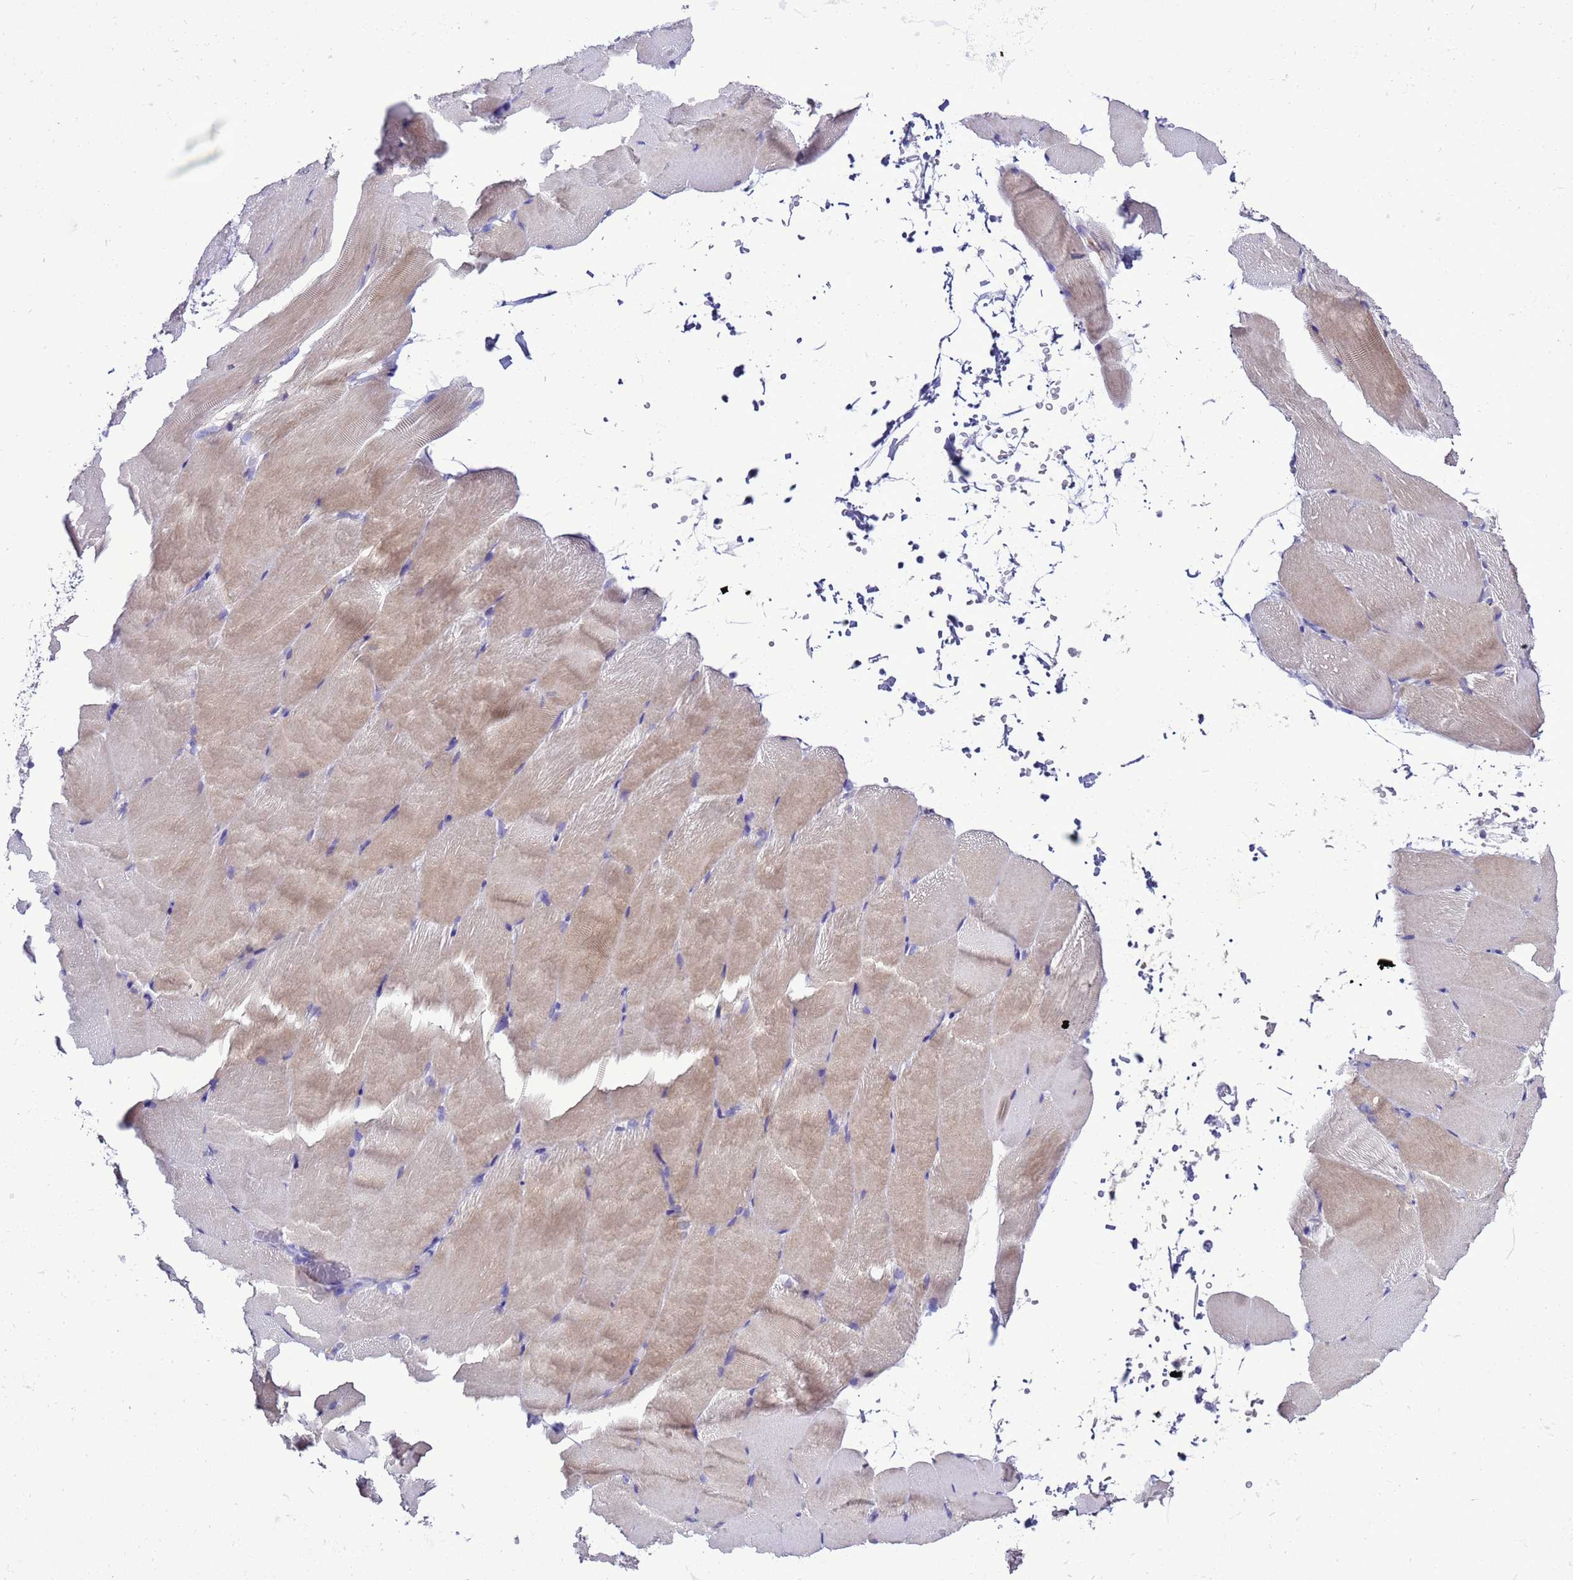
{"staining": {"intensity": "weak", "quantity": "<25%", "location": "cytoplasmic/membranous"}, "tissue": "skeletal muscle", "cell_type": "Myocytes", "image_type": "normal", "snomed": [{"axis": "morphology", "description": "Normal tissue, NOS"}, {"axis": "topography", "description": "Skeletal muscle"}, {"axis": "topography", "description": "Parathyroid gland"}], "caption": "Myocytes show no significant protein positivity in normal skeletal muscle. The staining is performed using DAB (3,3'-diaminobenzidine) brown chromogen with nuclei counter-stained in using hematoxylin.", "gene": "BEST2", "patient": {"sex": "female", "age": 37}}